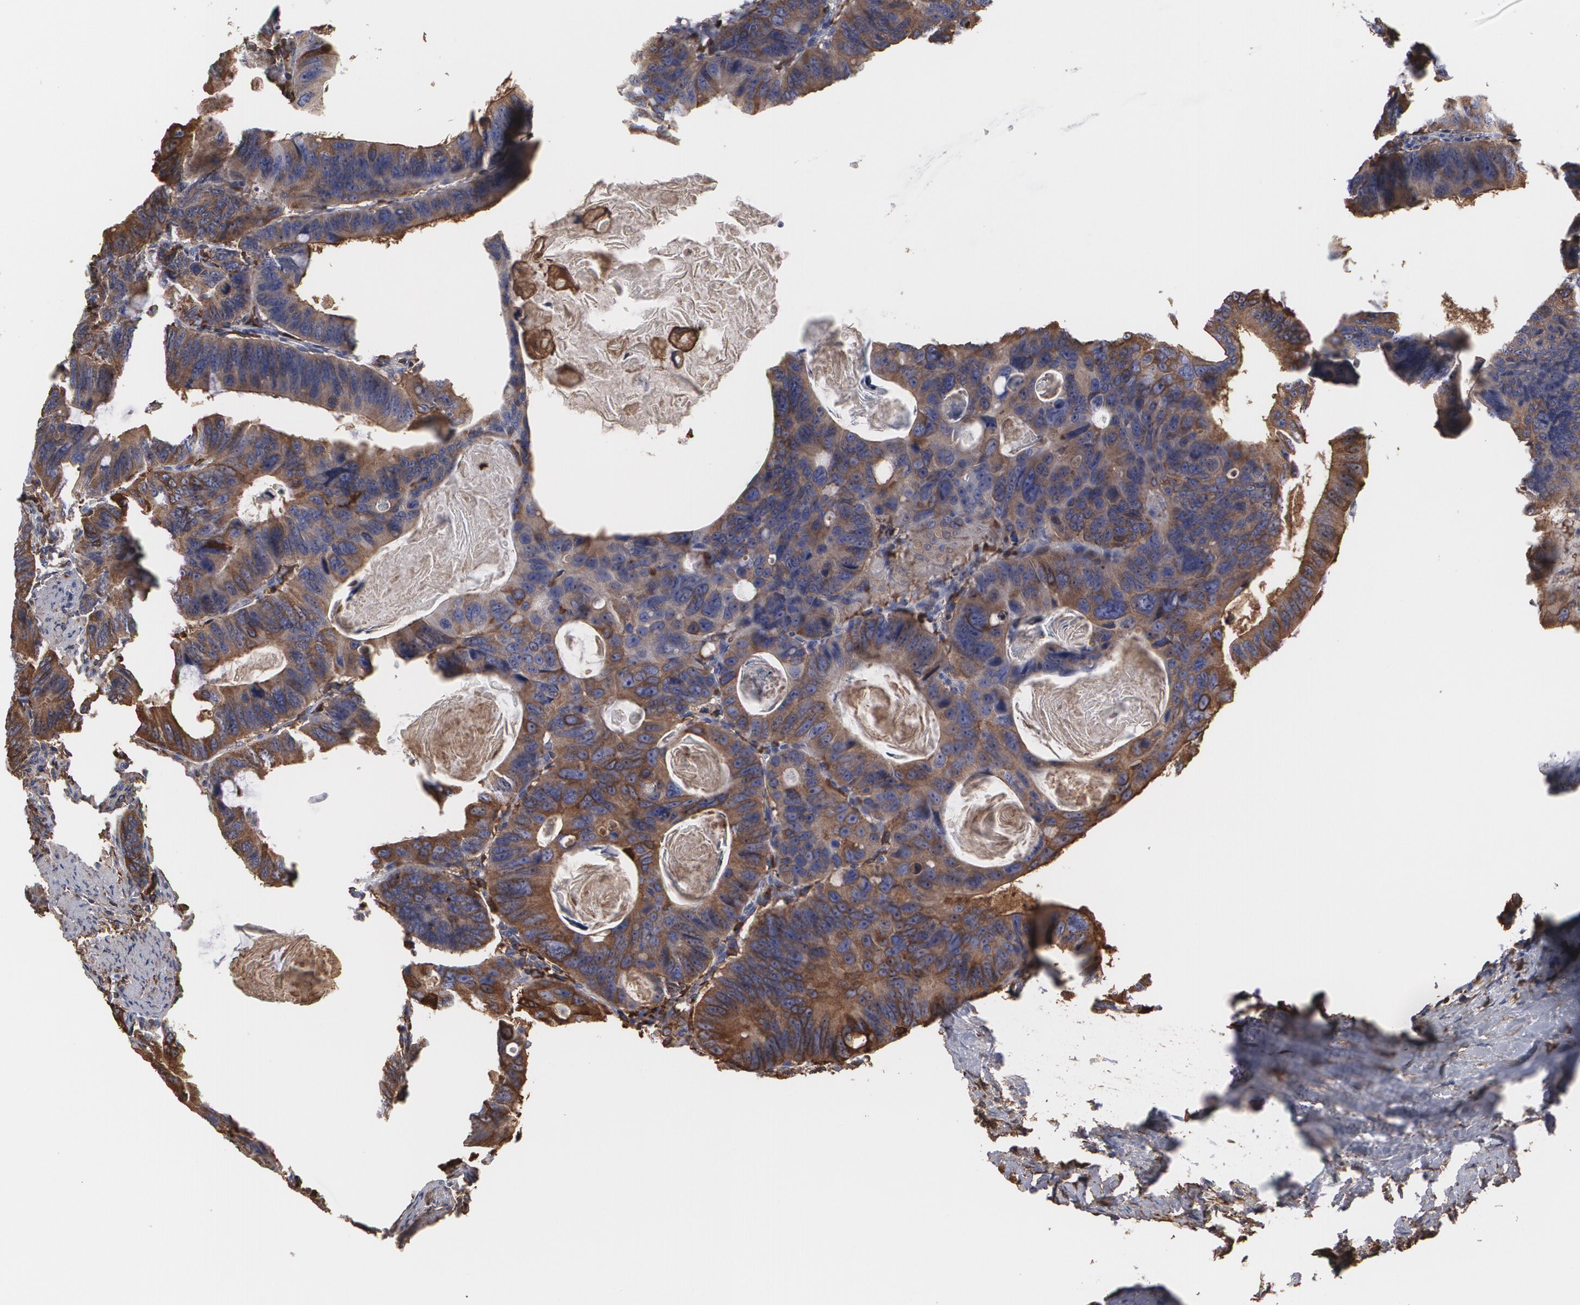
{"staining": {"intensity": "strong", "quantity": ">75%", "location": "cytoplasmic/membranous"}, "tissue": "colorectal cancer", "cell_type": "Tumor cells", "image_type": "cancer", "snomed": [{"axis": "morphology", "description": "Adenocarcinoma, NOS"}, {"axis": "topography", "description": "Colon"}], "caption": "An immunohistochemistry micrograph of neoplastic tissue is shown. Protein staining in brown highlights strong cytoplasmic/membranous positivity in colorectal adenocarcinoma within tumor cells.", "gene": "ODC1", "patient": {"sex": "female", "age": 55}}